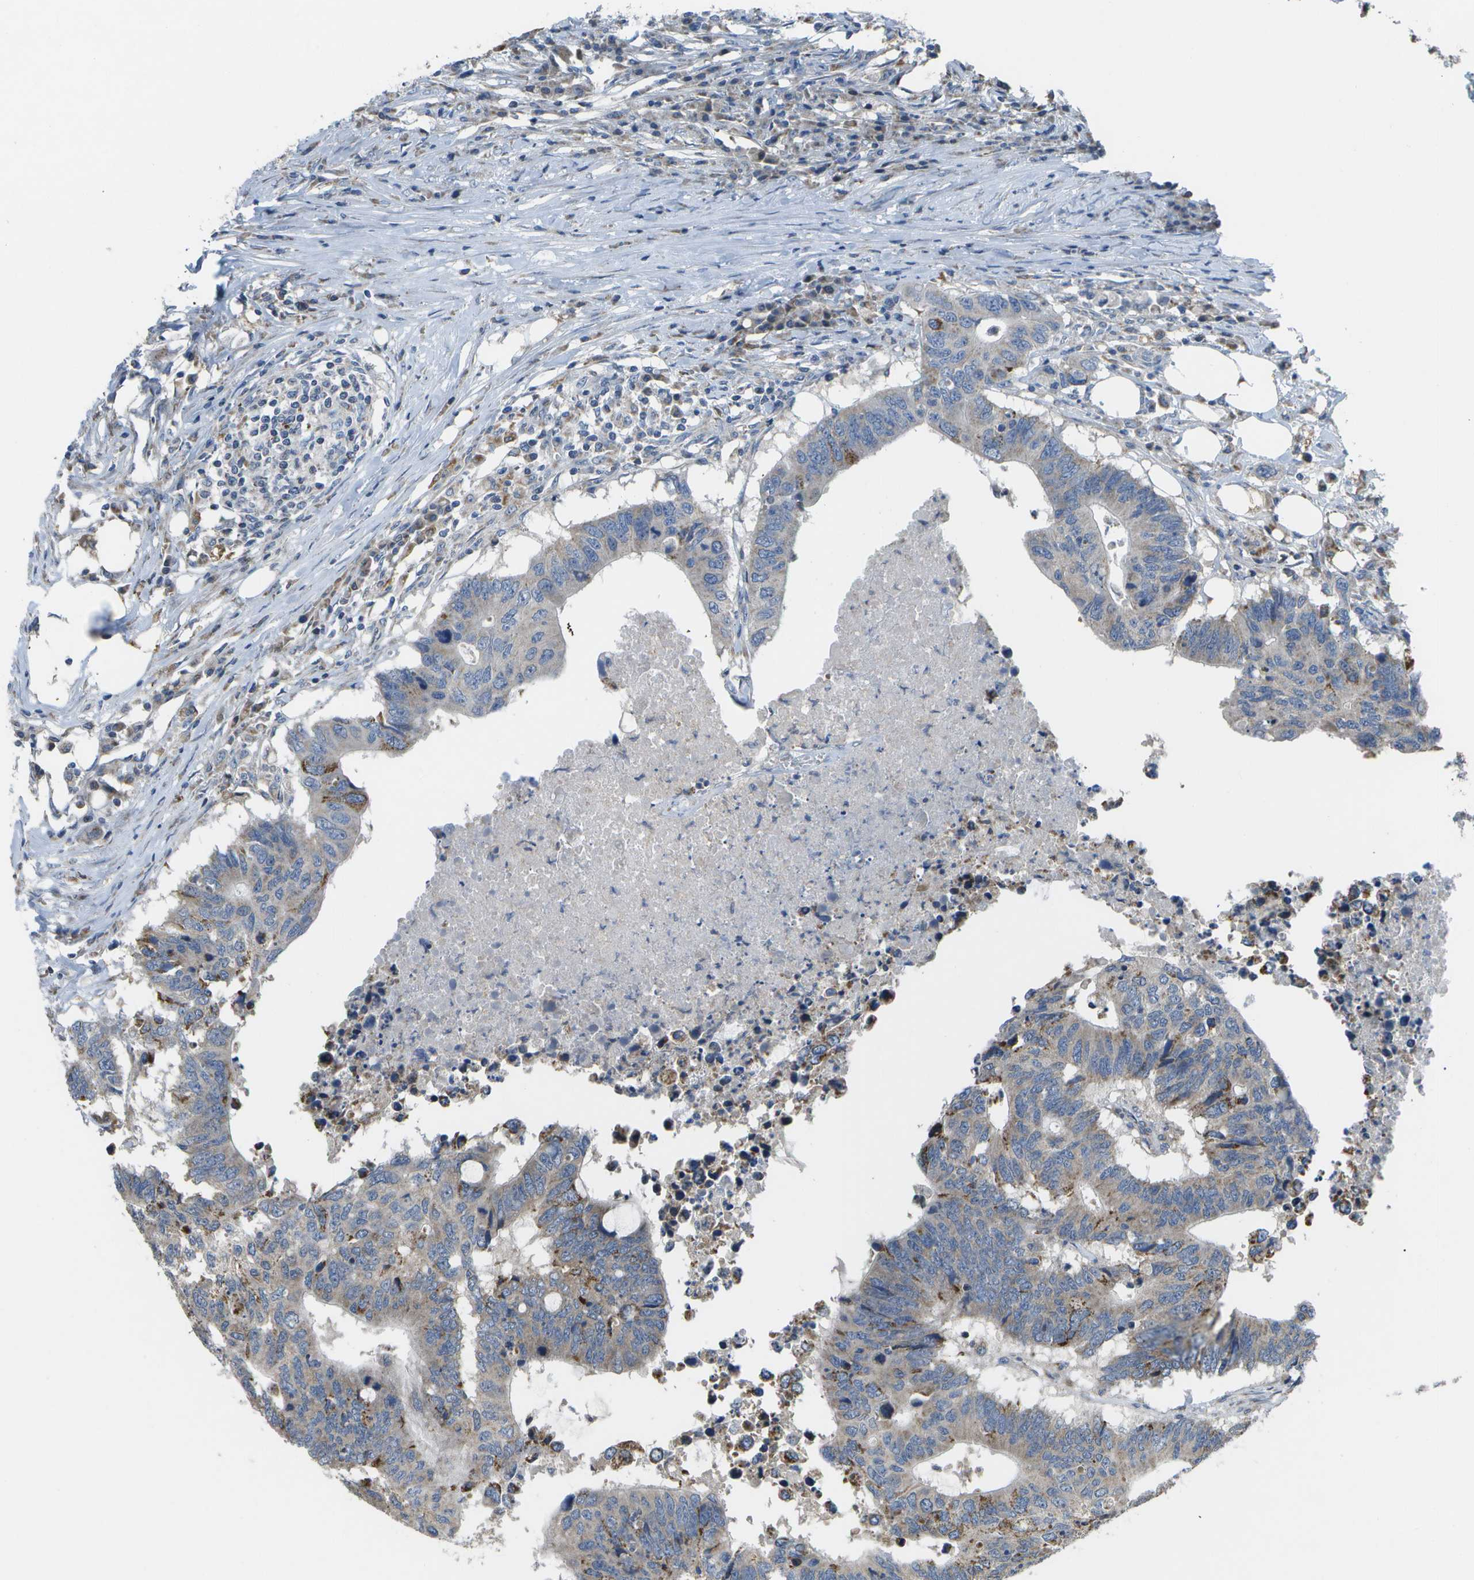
{"staining": {"intensity": "moderate", "quantity": "<25%", "location": "cytoplasmic/membranous"}, "tissue": "colorectal cancer", "cell_type": "Tumor cells", "image_type": "cancer", "snomed": [{"axis": "morphology", "description": "Adenocarcinoma, NOS"}, {"axis": "topography", "description": "Colon"}], "caption": "Colorectal adenocarcinoma stained with DAB immunohistochemistry (IHC) displays low levels of moderate cytoplasmic/membranous expression in approximately <25% of tumor cells.", "gene": "HADHA", "patient": {"sex": "male", "age": 71}}